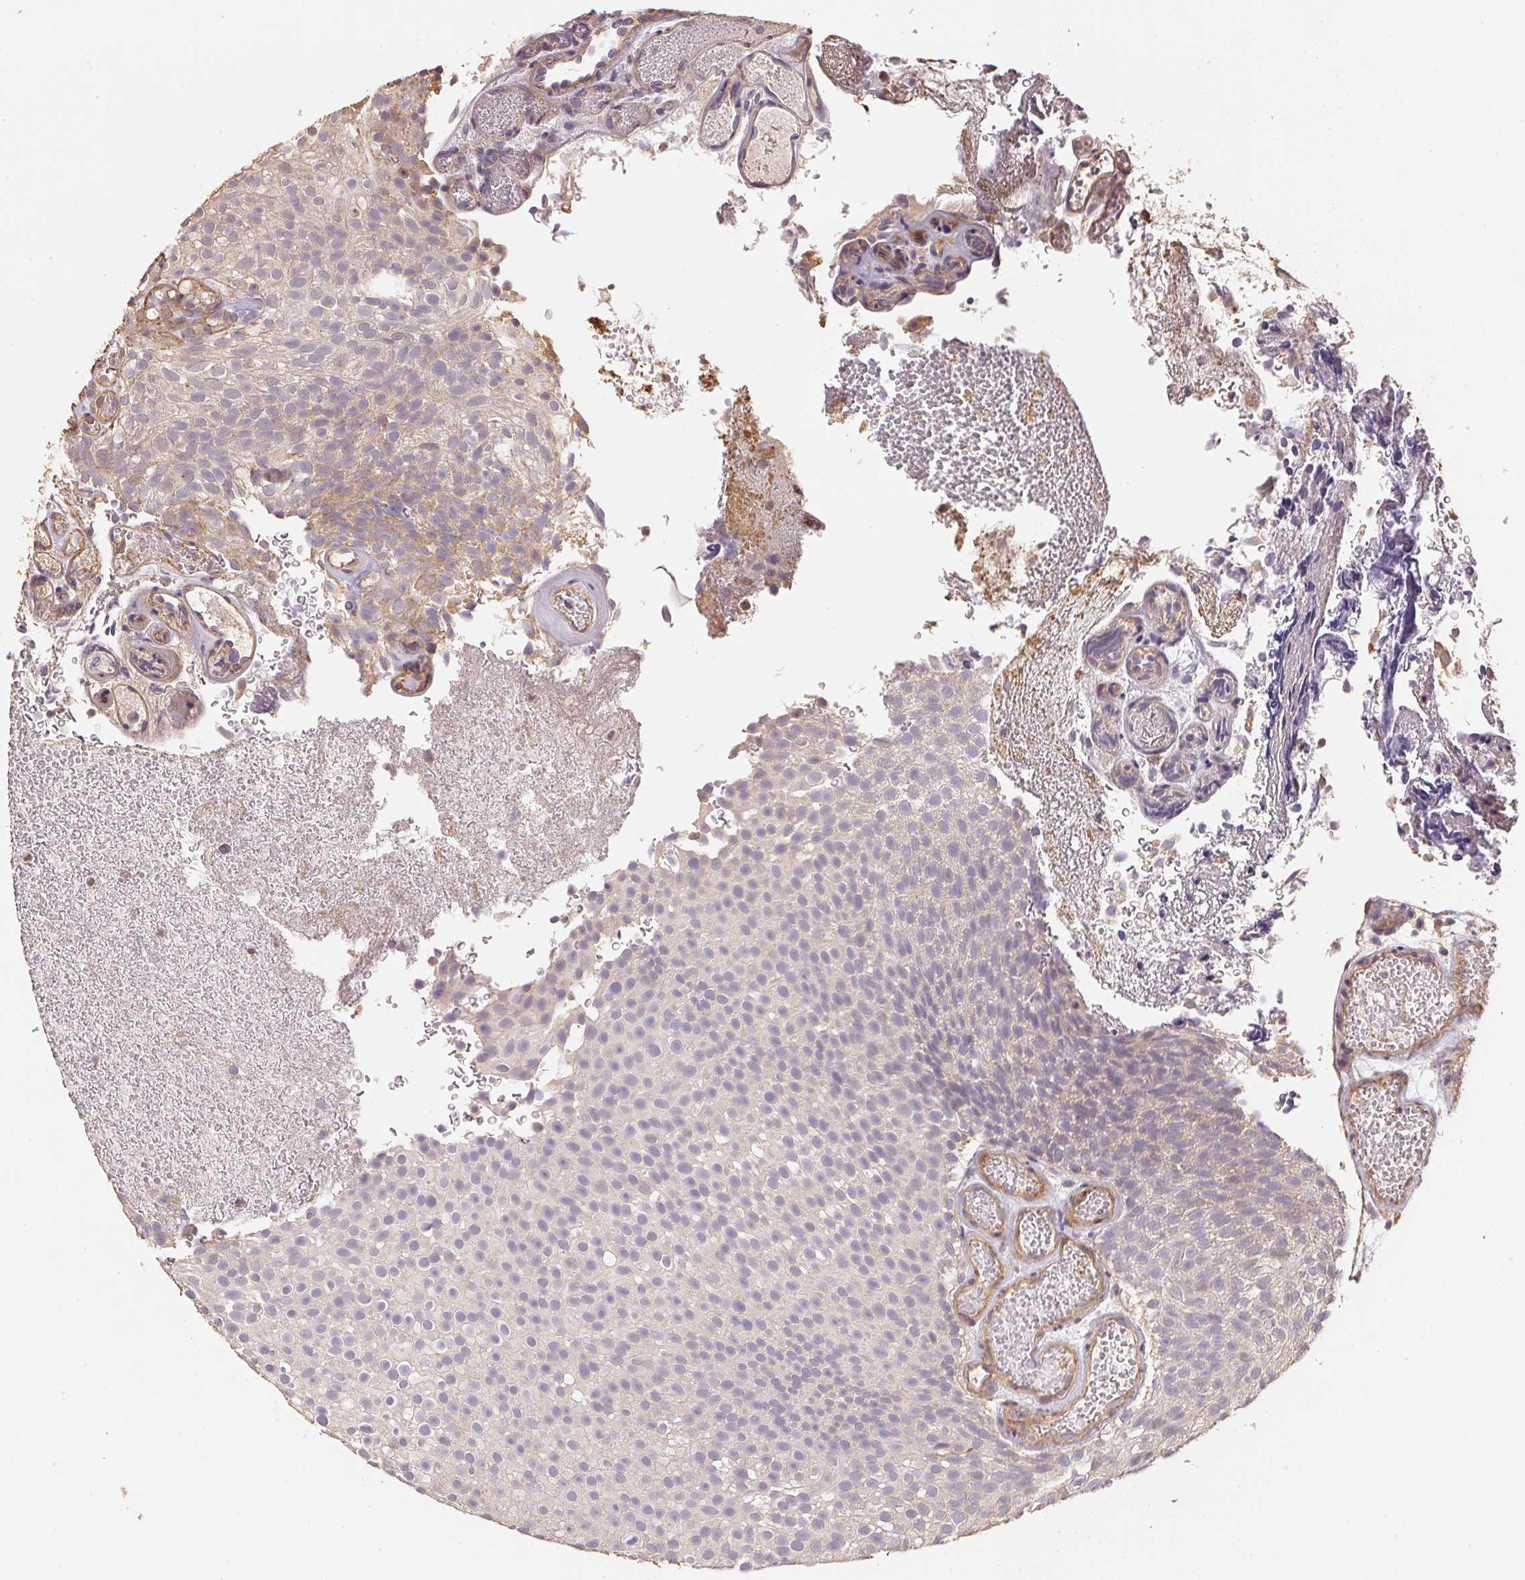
{"staining": {"intensity": "weak", "quantity": "<25%", "location": "cytoplasmic/membranous"}, "tissue": "urothelial cancer", "cell_type": "Tumor cells", "image_type": "cancer", "snomed": [{"axis": "morphology", "description": "Urothelial carcinoma, Low grade"}, {"axis": "topography", "description": "Urinary bladder"}], "caption": "The immunohistochemistry photomicrograph has no significant staining in tumor cells of urothelial cancer tissue.", "gene": "TMEM222", "patient": {"sex": "male", "age": 78}}